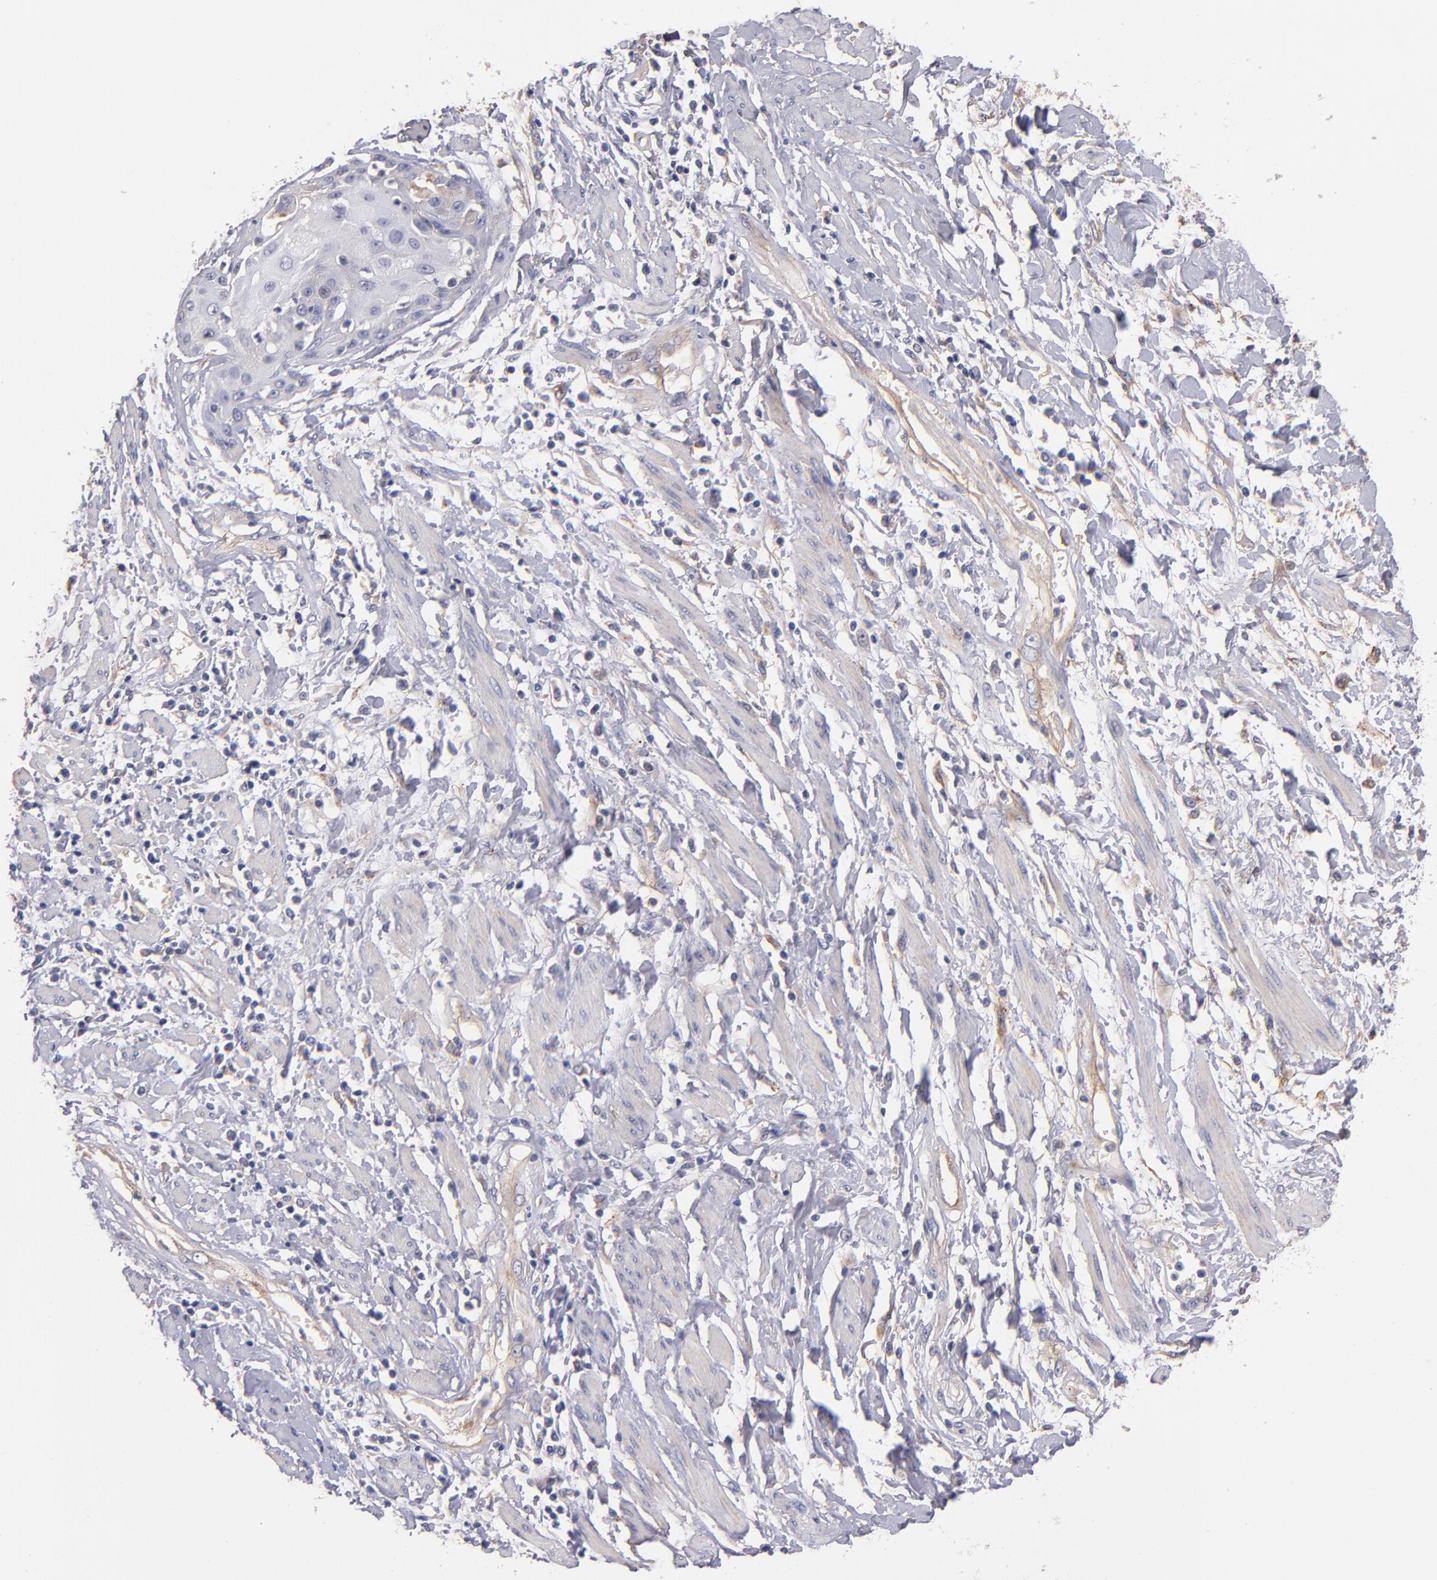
{"staining": {"intensity": "weak", "quantity": "<25%", "location": "cytoplasmic/membranous"}, "tissue": "cervical cancer", "cell_type": "Tumor cells", "image_type": "cancer", "snomed": [{"axis": "morphology", "description": "Squamous cell carcinoma, NOS"}, {"axis": "topography", "description": "Cervix"}], "caption": "The IHC micrograph has no significant expression in tumor cells of cervical cancer (squamous cell carcinoma) tissue. The staining is performed using DAB (3,3'-diaminobenzidine) brown chromogen with nuclei counter-stained in using hematoxylin.", "gene": "PLSCR4", "patient": {"sex": "female", "age": 57}}